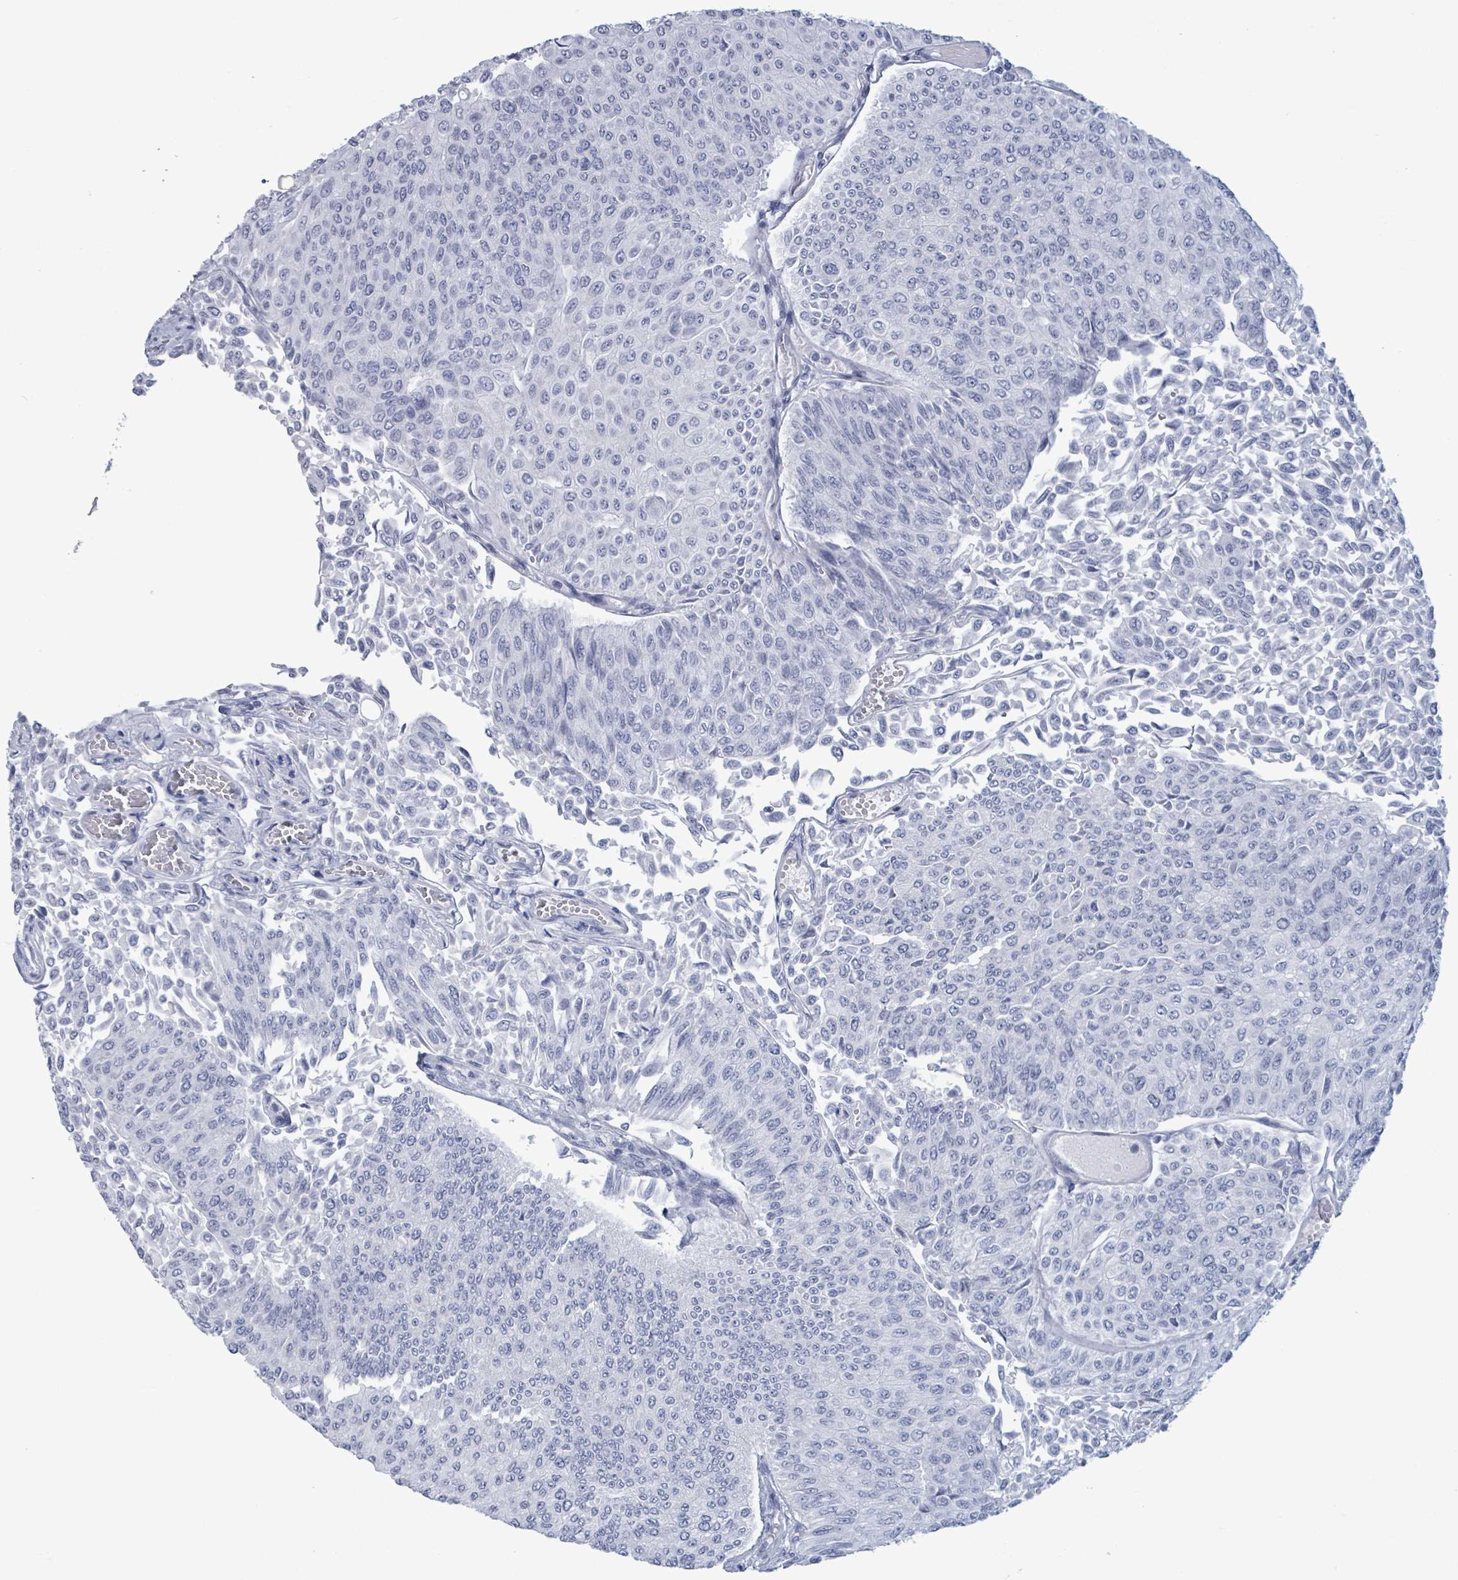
{"staining": {"intensity": "negative", "quantity": "none", "location": "none"}, "tissue": "urothelial cancer", "cell_type": "Tumor cells", "image_type": "cancer", "snomed": [{"axis": "morphology", "description": "Urothelial carcinoma, NOS"}, {"axis": "topography", "description": "Urinary bladder"}], "caption": "Immunohistochemistry of transitional cell carcinoma demonstrates no expression in tumor cells.", "gene": "ZNF771", "patient": {"sex": "male", "age": 59}}